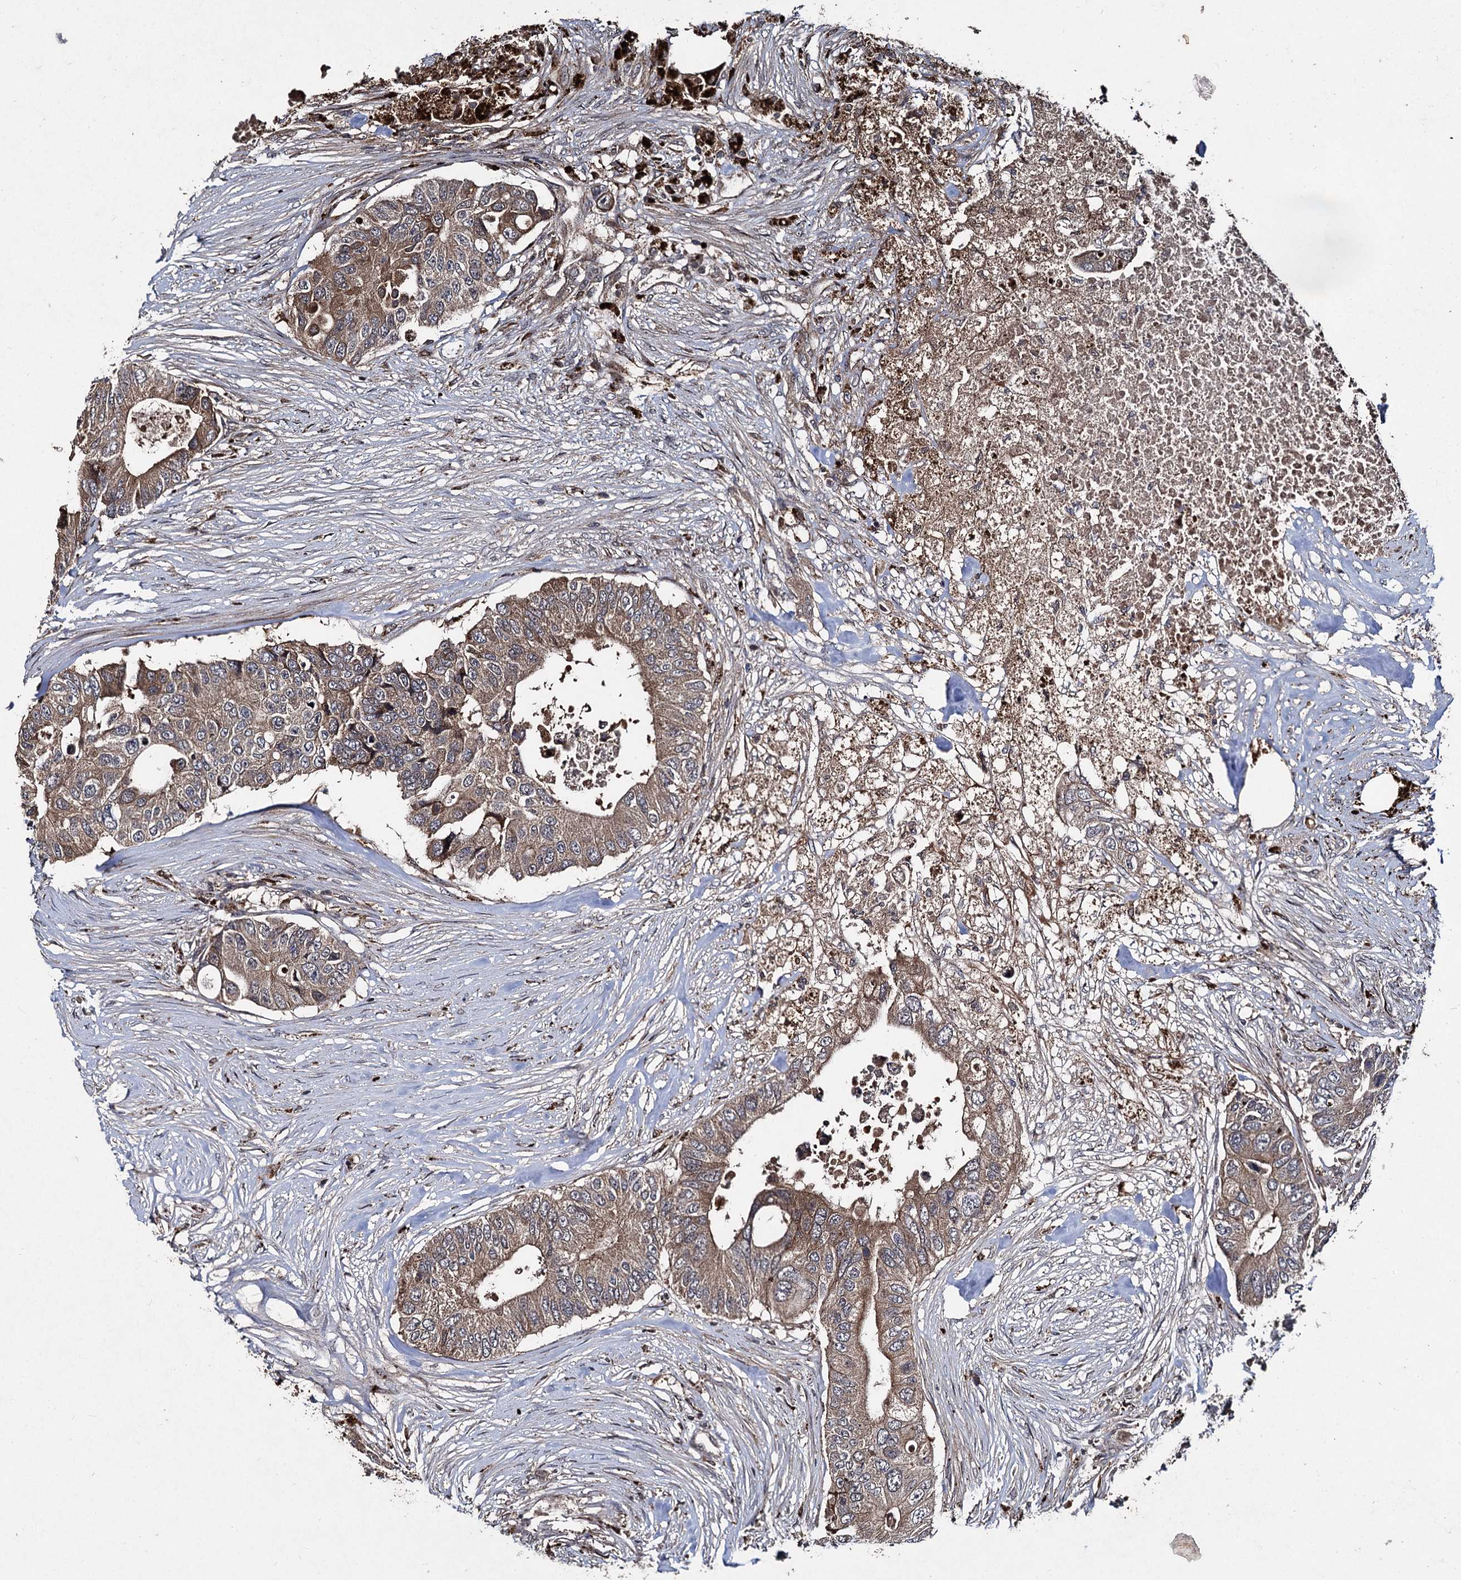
{"staining": {"intensity": "moderate", "quantity": ">75%", "location": "cytoplasmic/membranous"}, "tissue": "colorectal cancer", "cell_type": "Tumor cells", "image_type": "cancer", "snomed": [{"axis": "morphology", "description": "Adenocarcinoma, NOS"}, {"axis": "topography", "description": "Colon"}], "caption": "There is medium levels of moderate cytoplasmic/membranous positivity in tumor cells of colorectal cancer (adenocarcinoma), as demonstrated by immunohistochemical staining (brown color).", "gene": "BCL2L2", "patient": {"sex": "male", "age": 71}}